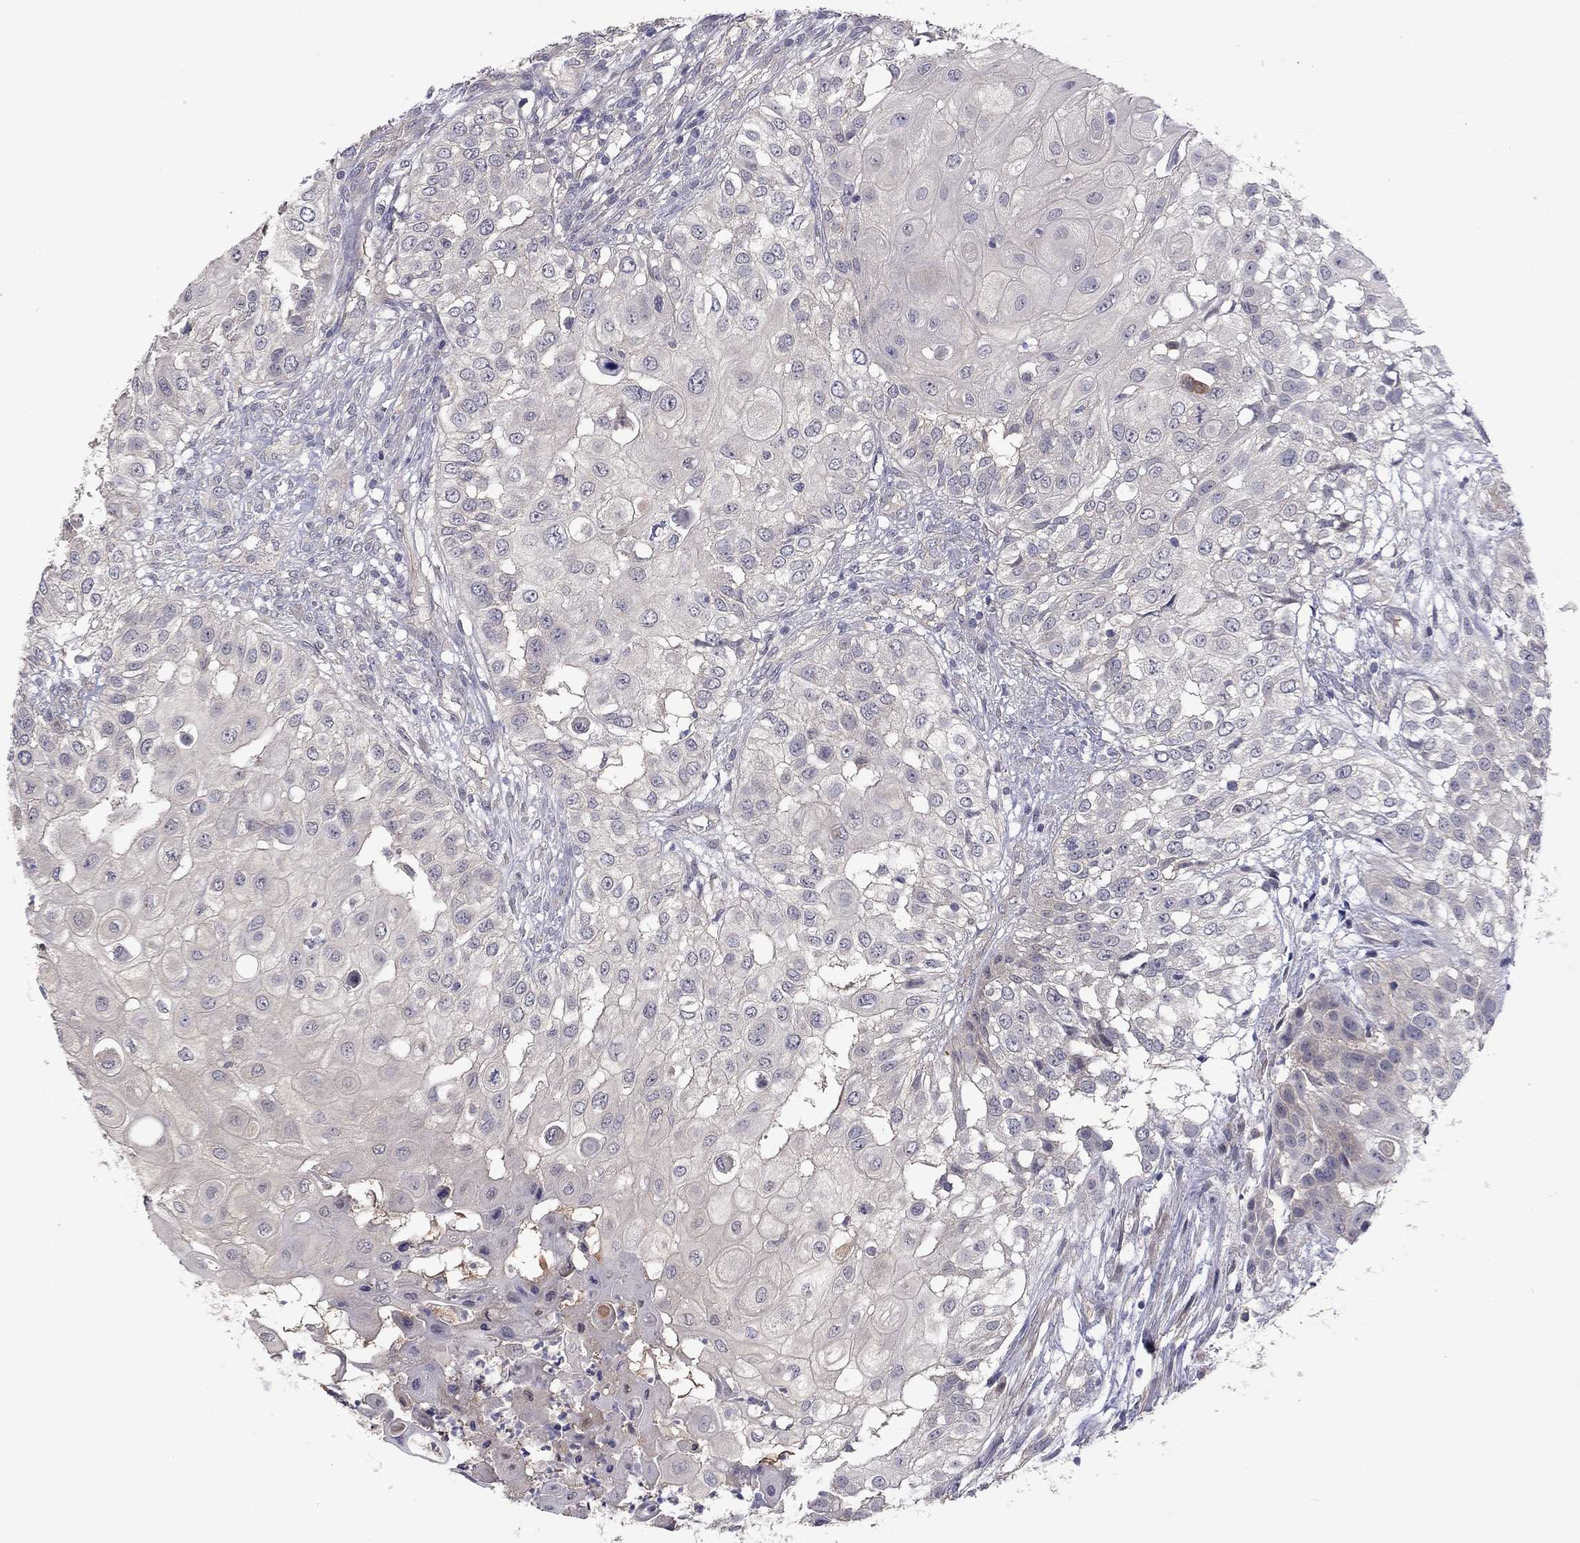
{"staining": {"intensity": "negative", "quantity": "none", "location": "none"}, "tissue": "urothelial cancer", "cell_type": "Tumor cells", "image_type": "cancer", "snomed": [{"axis": "morphology", "description": "Urothelial carcinoma, High grade"}, {"axis": "topography", "description": "Urinary bladder"}], "caption": "This is an immunohistochemistry (IHC) photomicrograph of human urothelial cancer. There is no positivity in tumor cells.", "gene": "SLC39A14", "patient": {"sex": "female", "age": 79}}